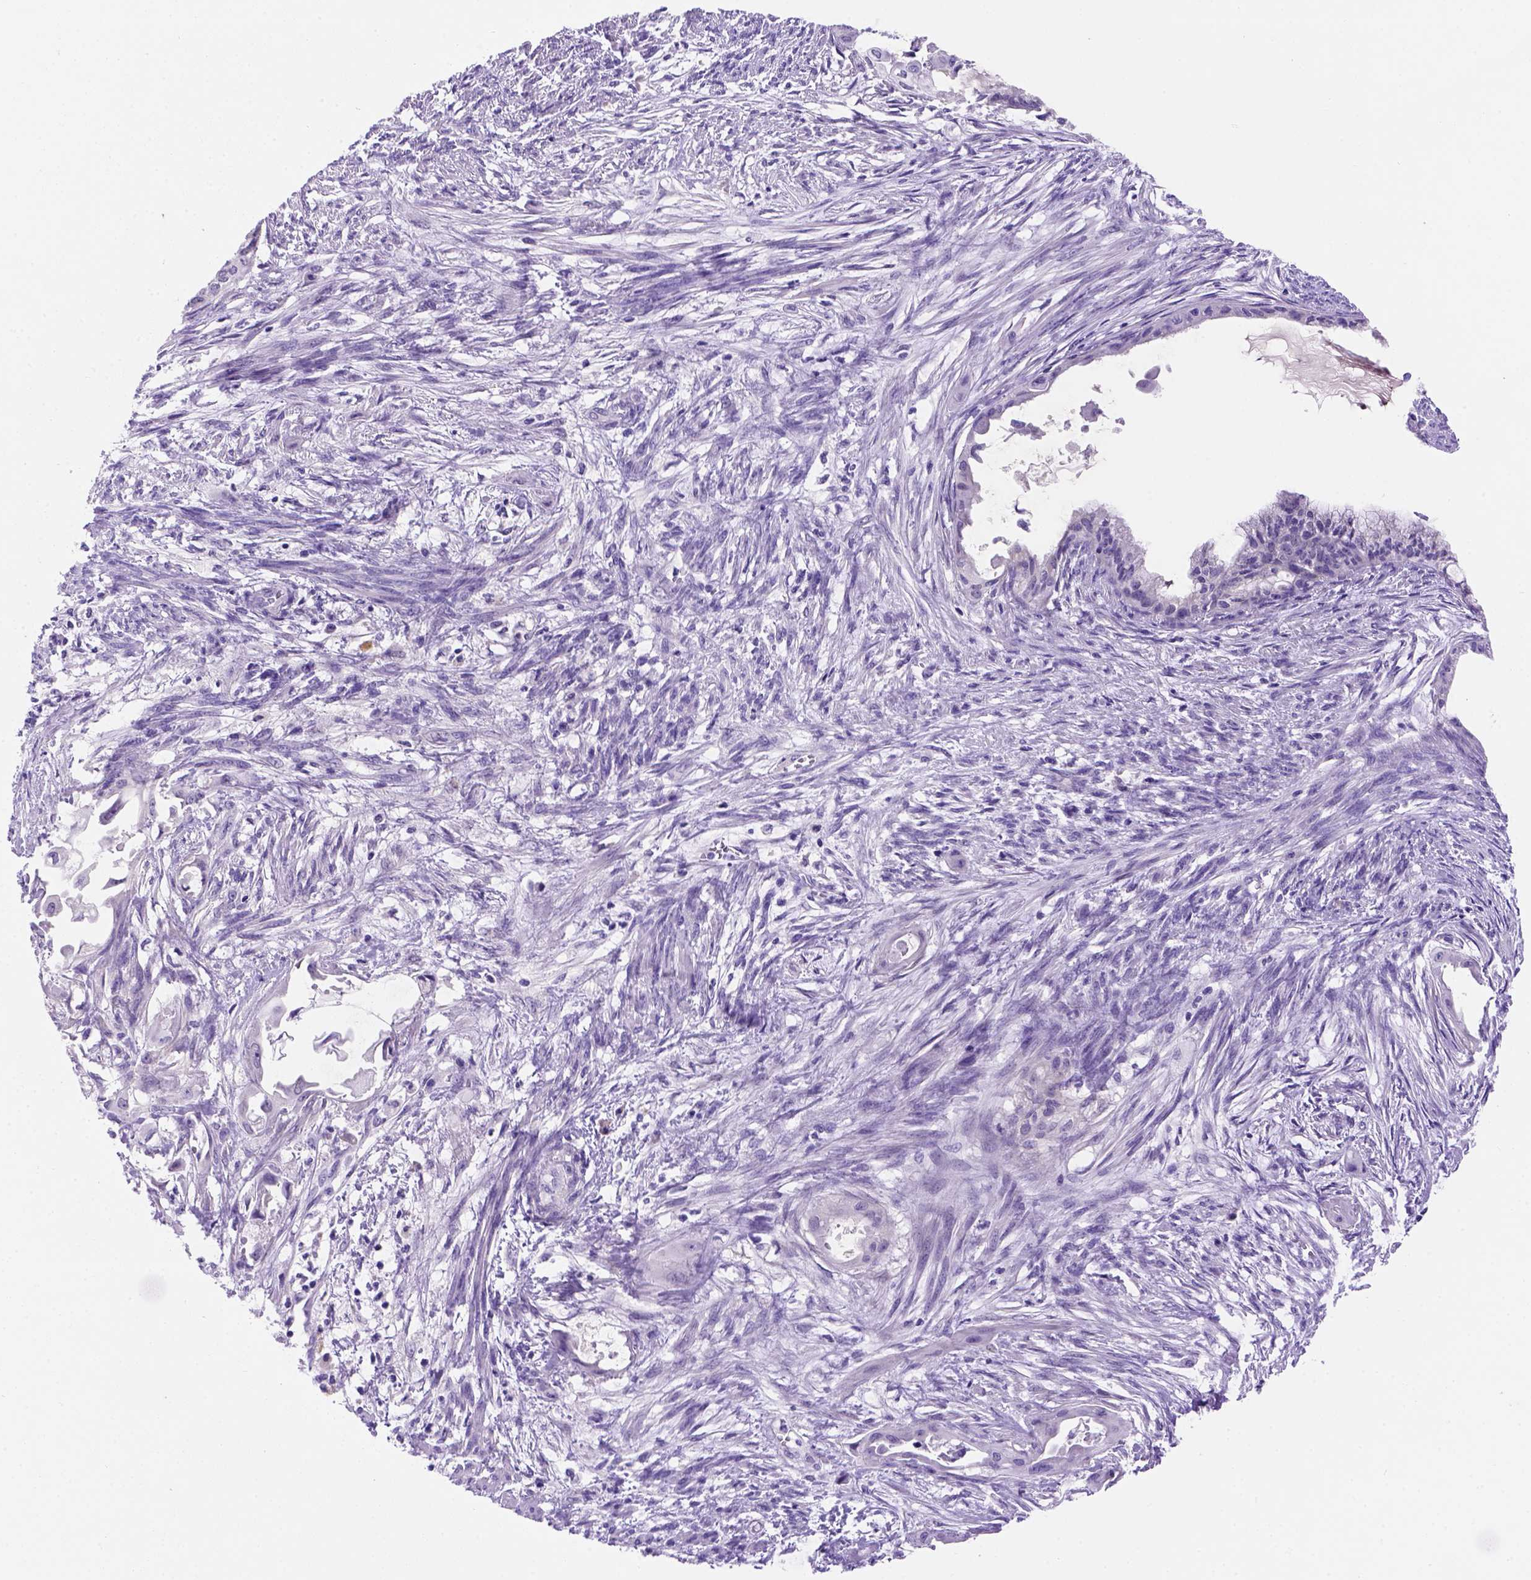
{"staining": {"intensity": "negative", "quantity": "none", "location": "none"}, "tissue": "endometrial cancer", "cell_type": "Tumor cells", "image_type": "cancer", "snomed": [{"axis": "morphology", "description": "Adenocarcinoma, NOS"}, {"axis": "topography", "description": "Endometrium"}], "caption": "A micrograph of human endometrial cancer is negative for staining in tumor cells.", "gene": "FAM81B", "patient": {"sex": "female", "age": 86}}